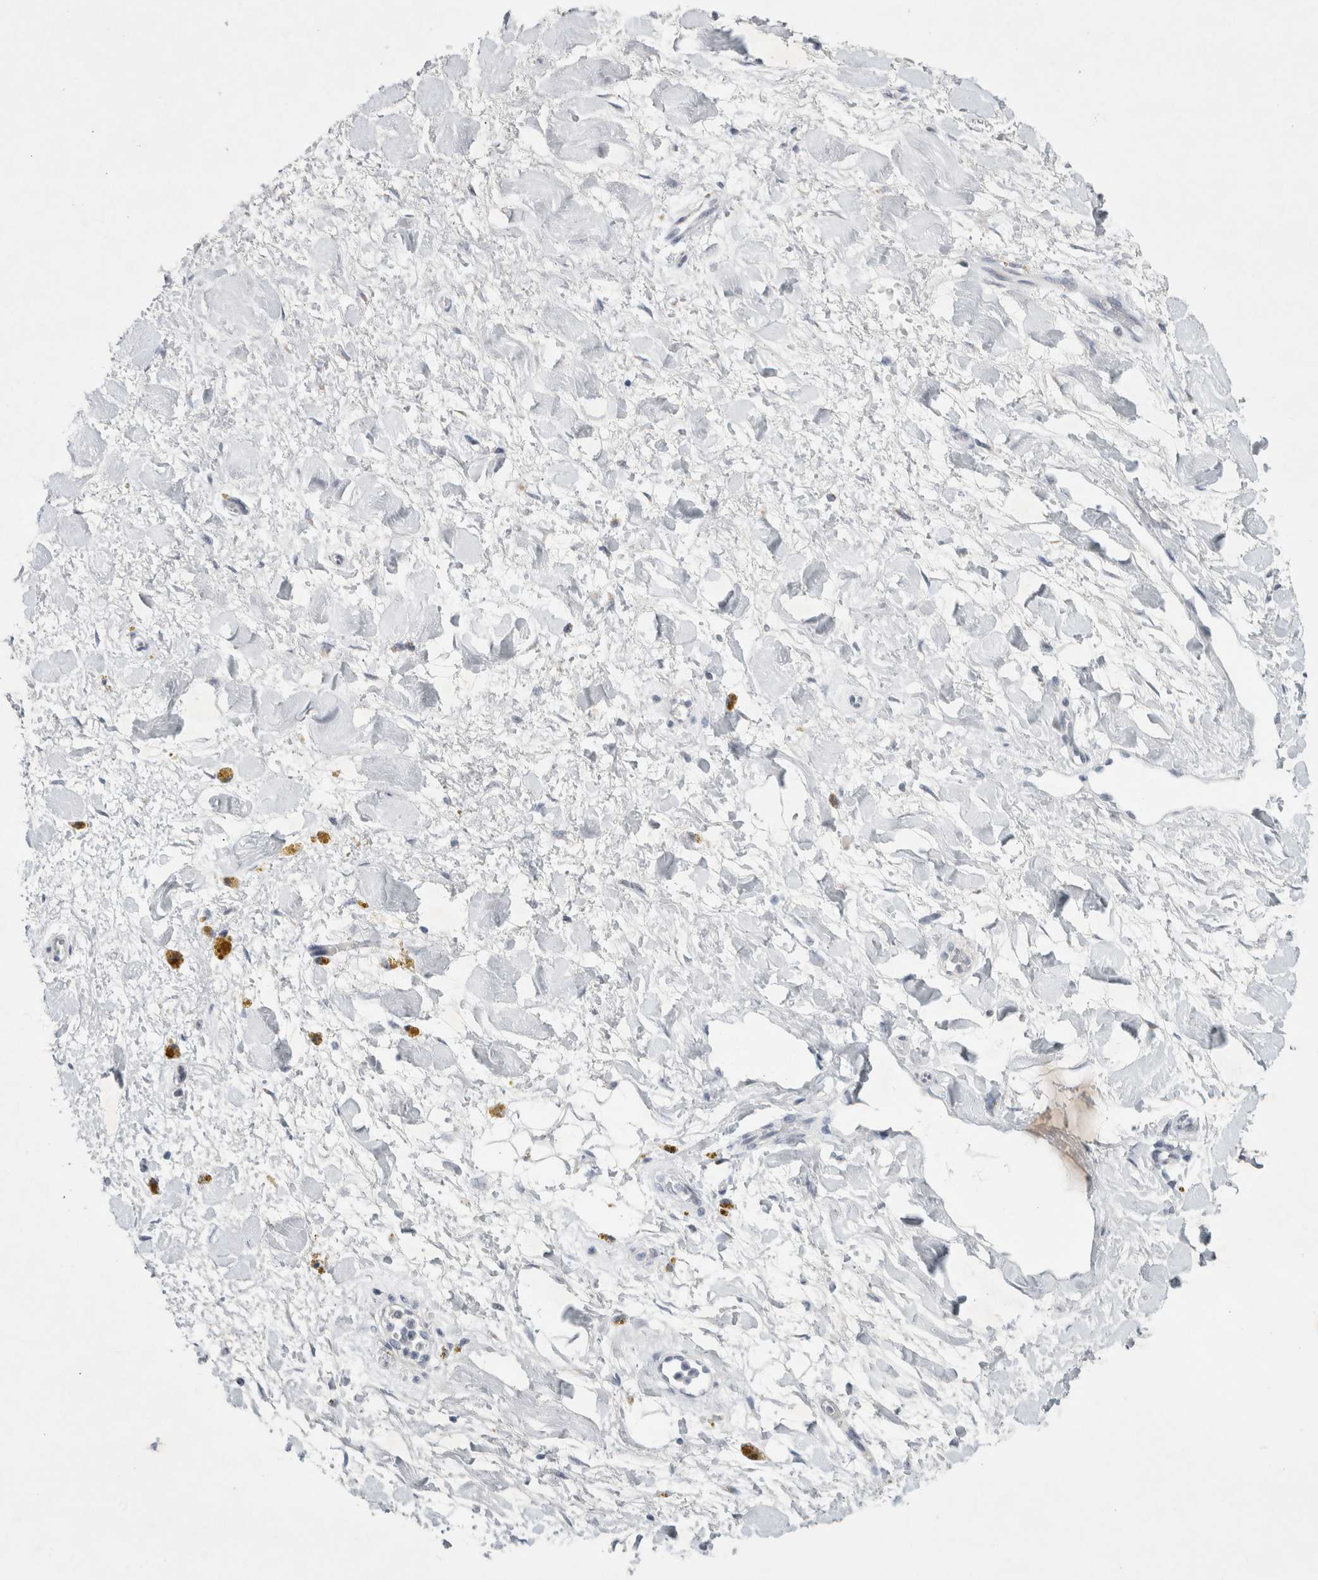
{"staining": {"intensity": "moderate", "quantity": "<25%", "location": "cytoplasmic/membranous"}, "tissue": "adipose tissue", "cell_type": "Adipocytes", "image_type": "normal", "snomed": [{"axis": "morphology", "description": "Normal tissue, NOS"}, {"axis": "topography", "description": "Kidney"}, {"axis": "topography", "description": "Peripheral nerve tissue"}], "caption": "IHC micrograph of unremarkable human adipose tissue stained for a protein (brown), which reveals low levels of moderate cytoplasmic/membranous staining in approximately <25% of adipocytes.", "gene": "NIPA1", "patient": {"sex": "male", "age": 7}}